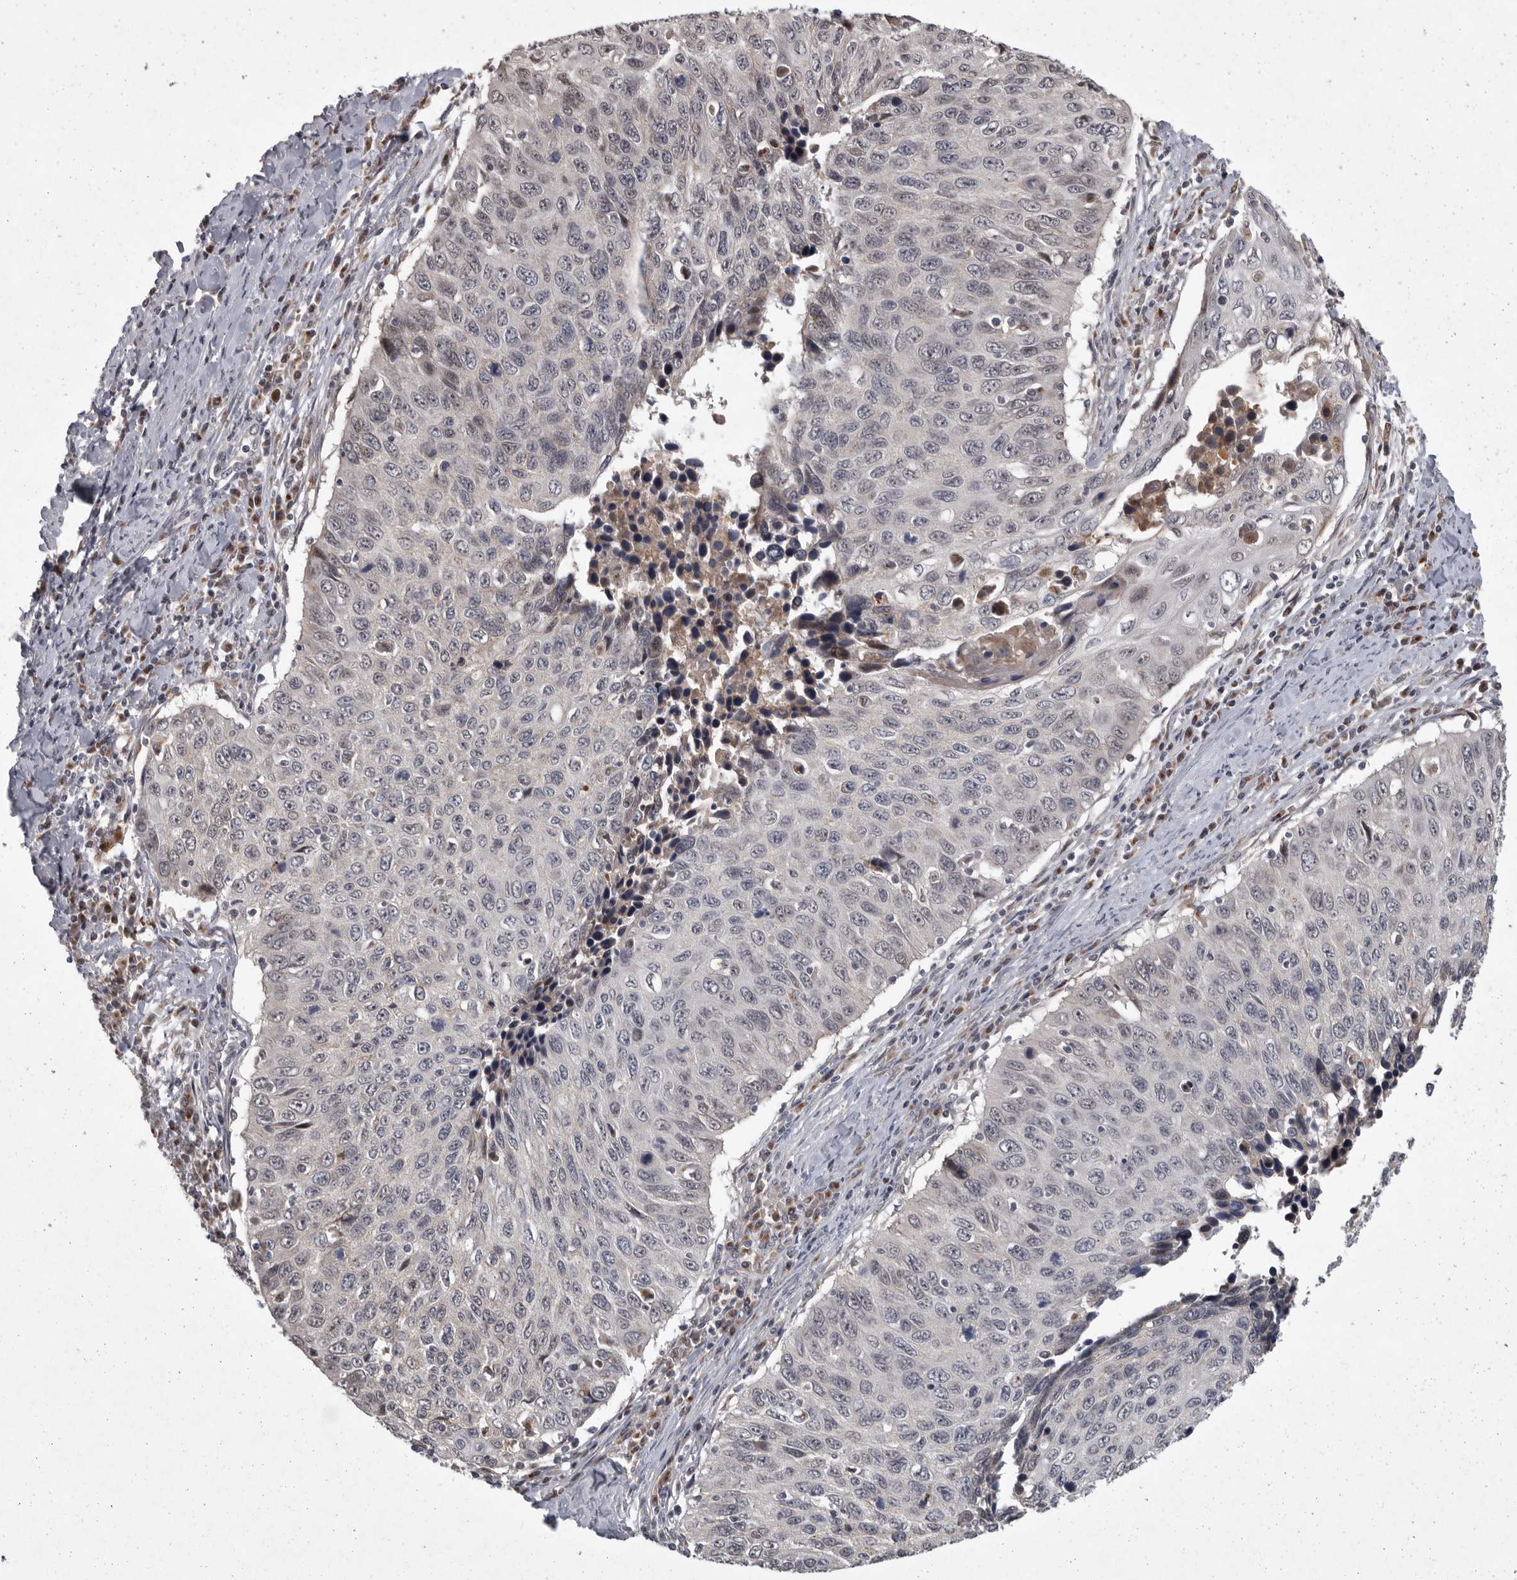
{"staining": {"intensity": "negative", "quantity": "none", "location": "none"}, "tissue": "cervical cancer", "cell_type": "Tumor cells", "image_type": "cancer", "snomed": [{"axis": "morphology", "description": "Squamous cell carcinoma, NOS"}, {"axis": "topography", "description": "Cervix"}], "caption": "Tumor cells are negative for protein expression in human cervical cancer (squamous cell carcinoma).", "gene": "MAN2A1", "patient": {"sex": "female", "age": 53}}